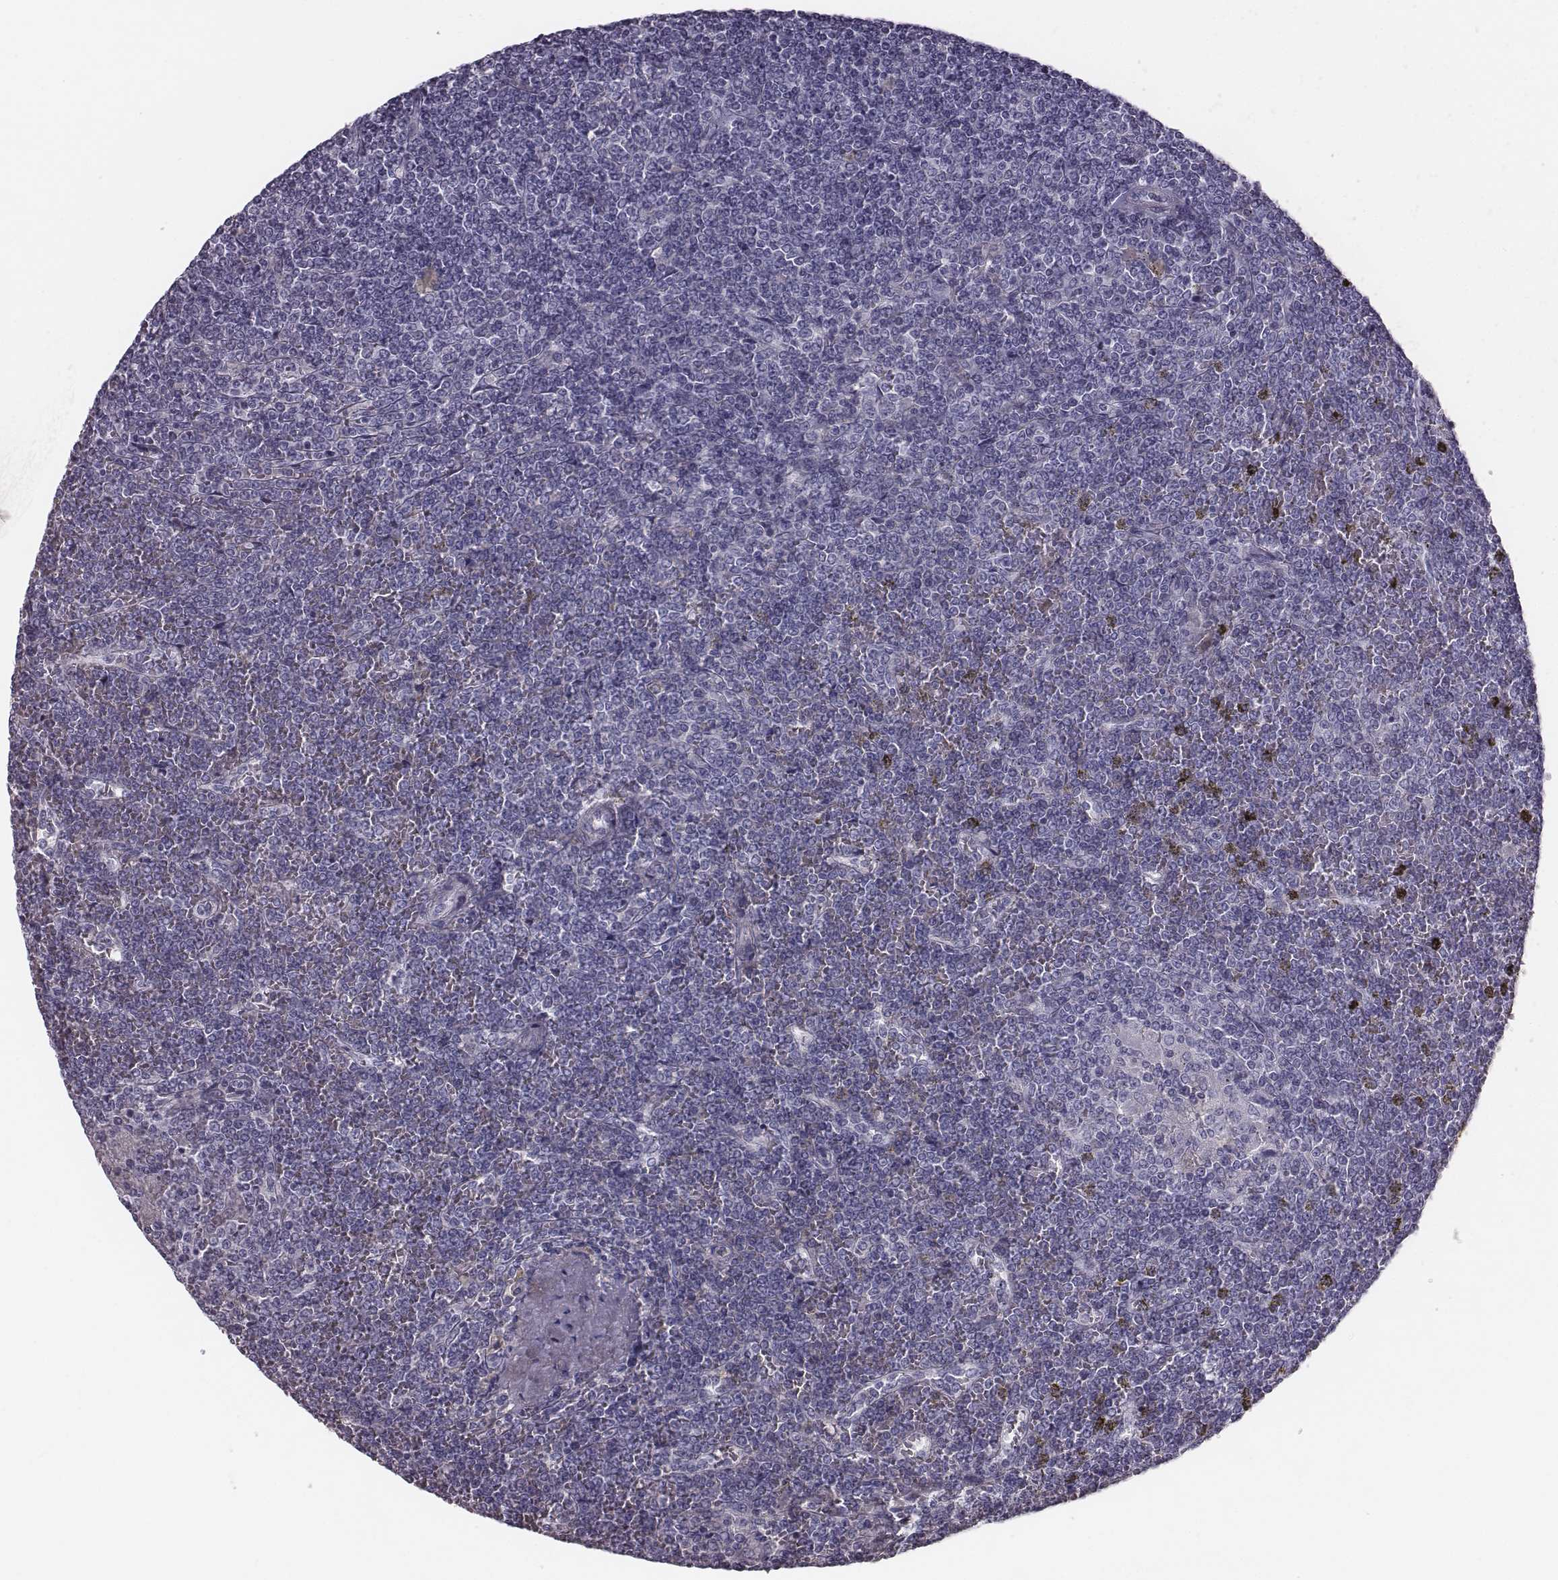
{"staining": {"intensity": "negative", "quantity": "none", "location": "none"}, "tissue": "lymphoma", "cell_type": "Tumor cells", "image_type": "cancer", "snomed": [{"axis": "morphology", "description": "Malignant lymphoma, non-Hodgkin's type, Low grade"}, {"axis": "topography", "description": "Spleen"}], "caption": "Tumor cells show no significant expression in low-grade malignant lymphoma, non-Hodgkin's type.", "gene": "CRISP1", "patient": {"sex": "female", "age": 19}}